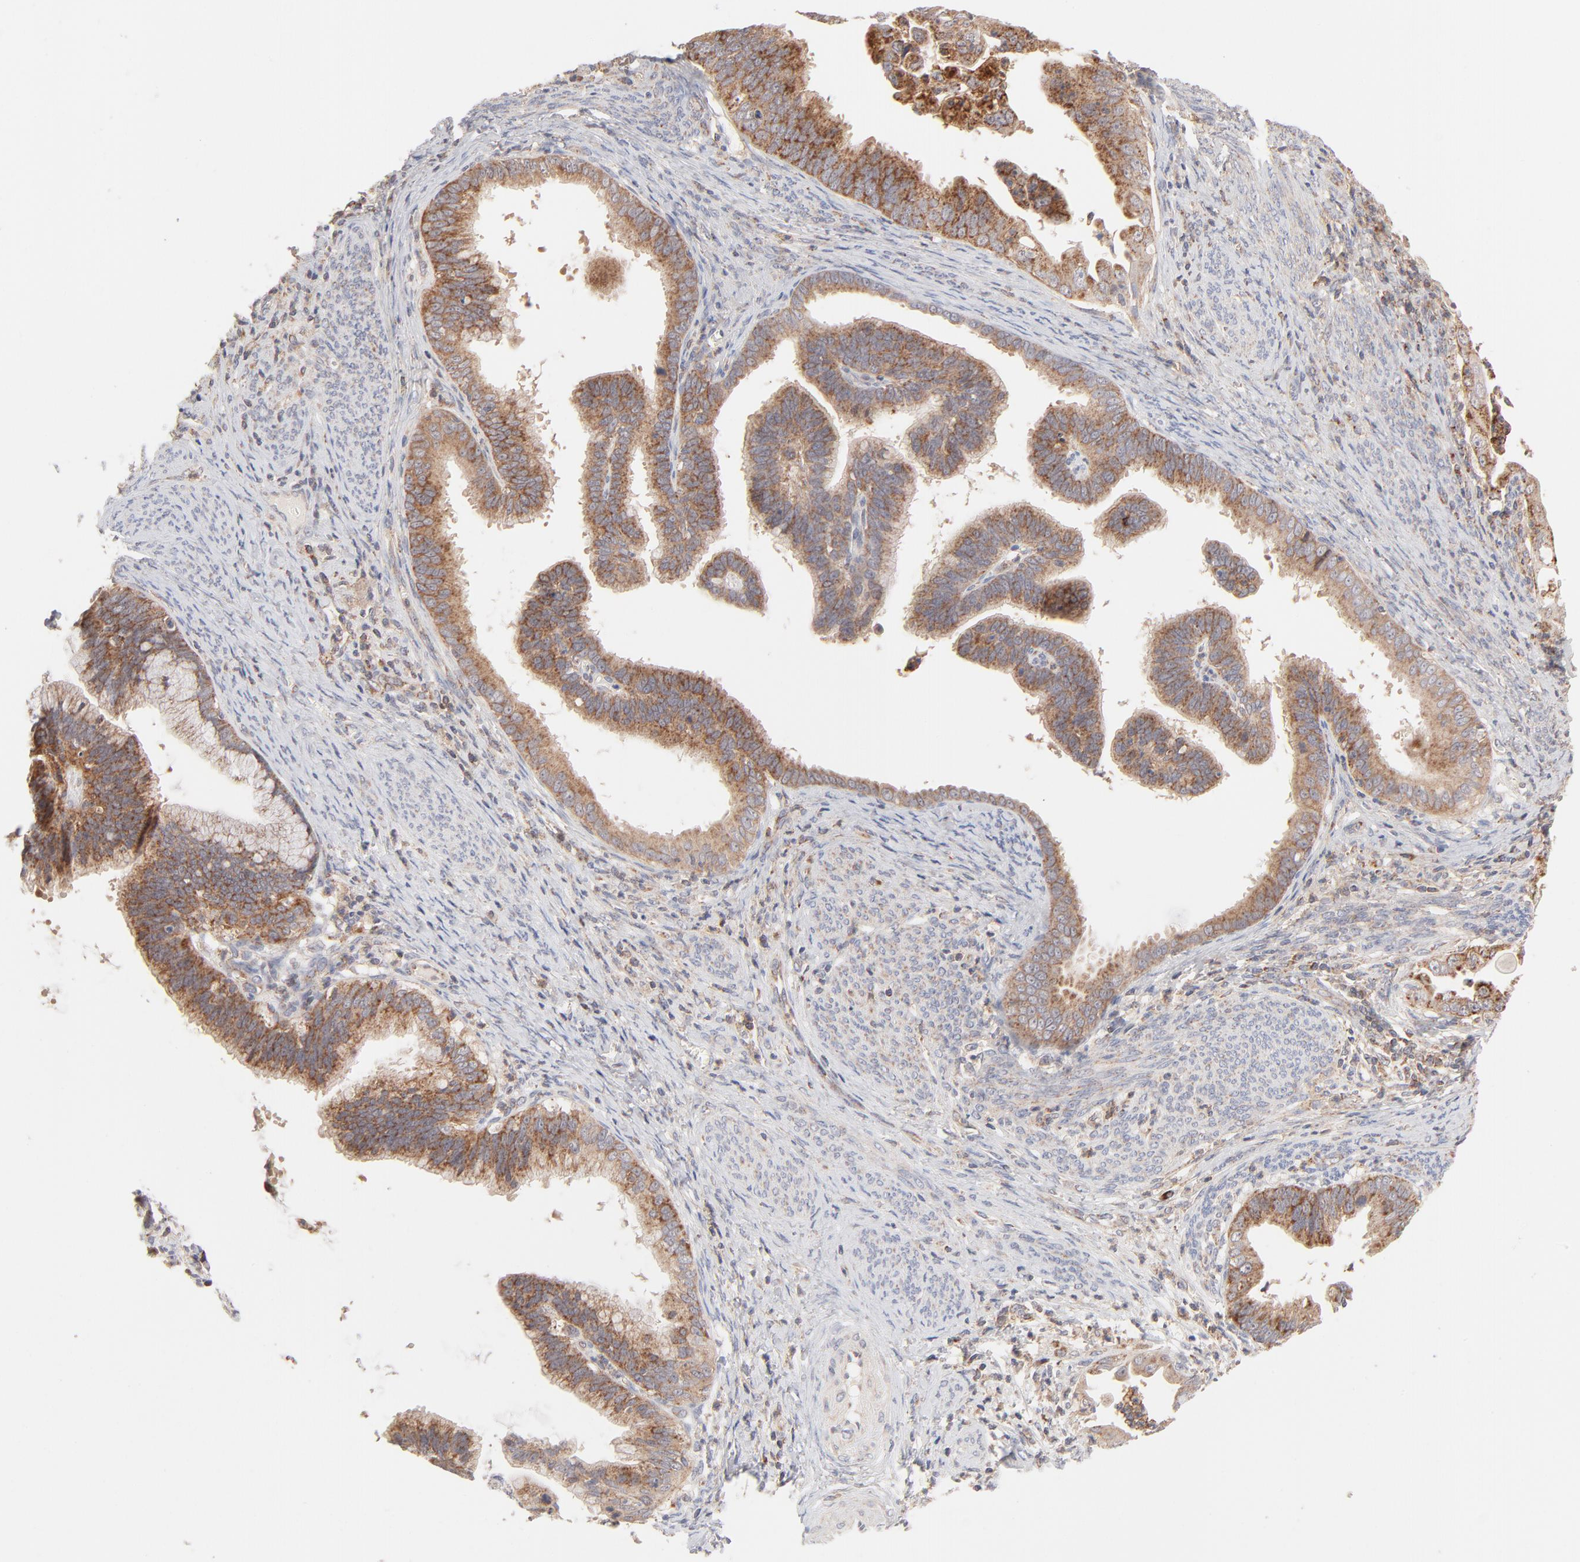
{"staining": {"intensity": "moderate", "quantity": ">75%", "location": "cytoplasmic/membranous"}, "tissue": "cervical cancer", "cell_type": "Tumor cells", "image_type": "cancer", "snomed": [{"axis": "morphology", "description": "Adenocarcinoma, NOS"}, {"axis": "topography", "description": "Cervix"}], "caption": "Tumor cells show medium levels of moderate cytoplasmic/membranous positivity in approximately >75% of cells in adenocarcinoma (cervical). Immunohistochemistry (ihc) stains the protein of interest in brown and the nuclei are stained blue.", "gene": "CSPG4", "patient": {"sex": "female", "age": 47}}